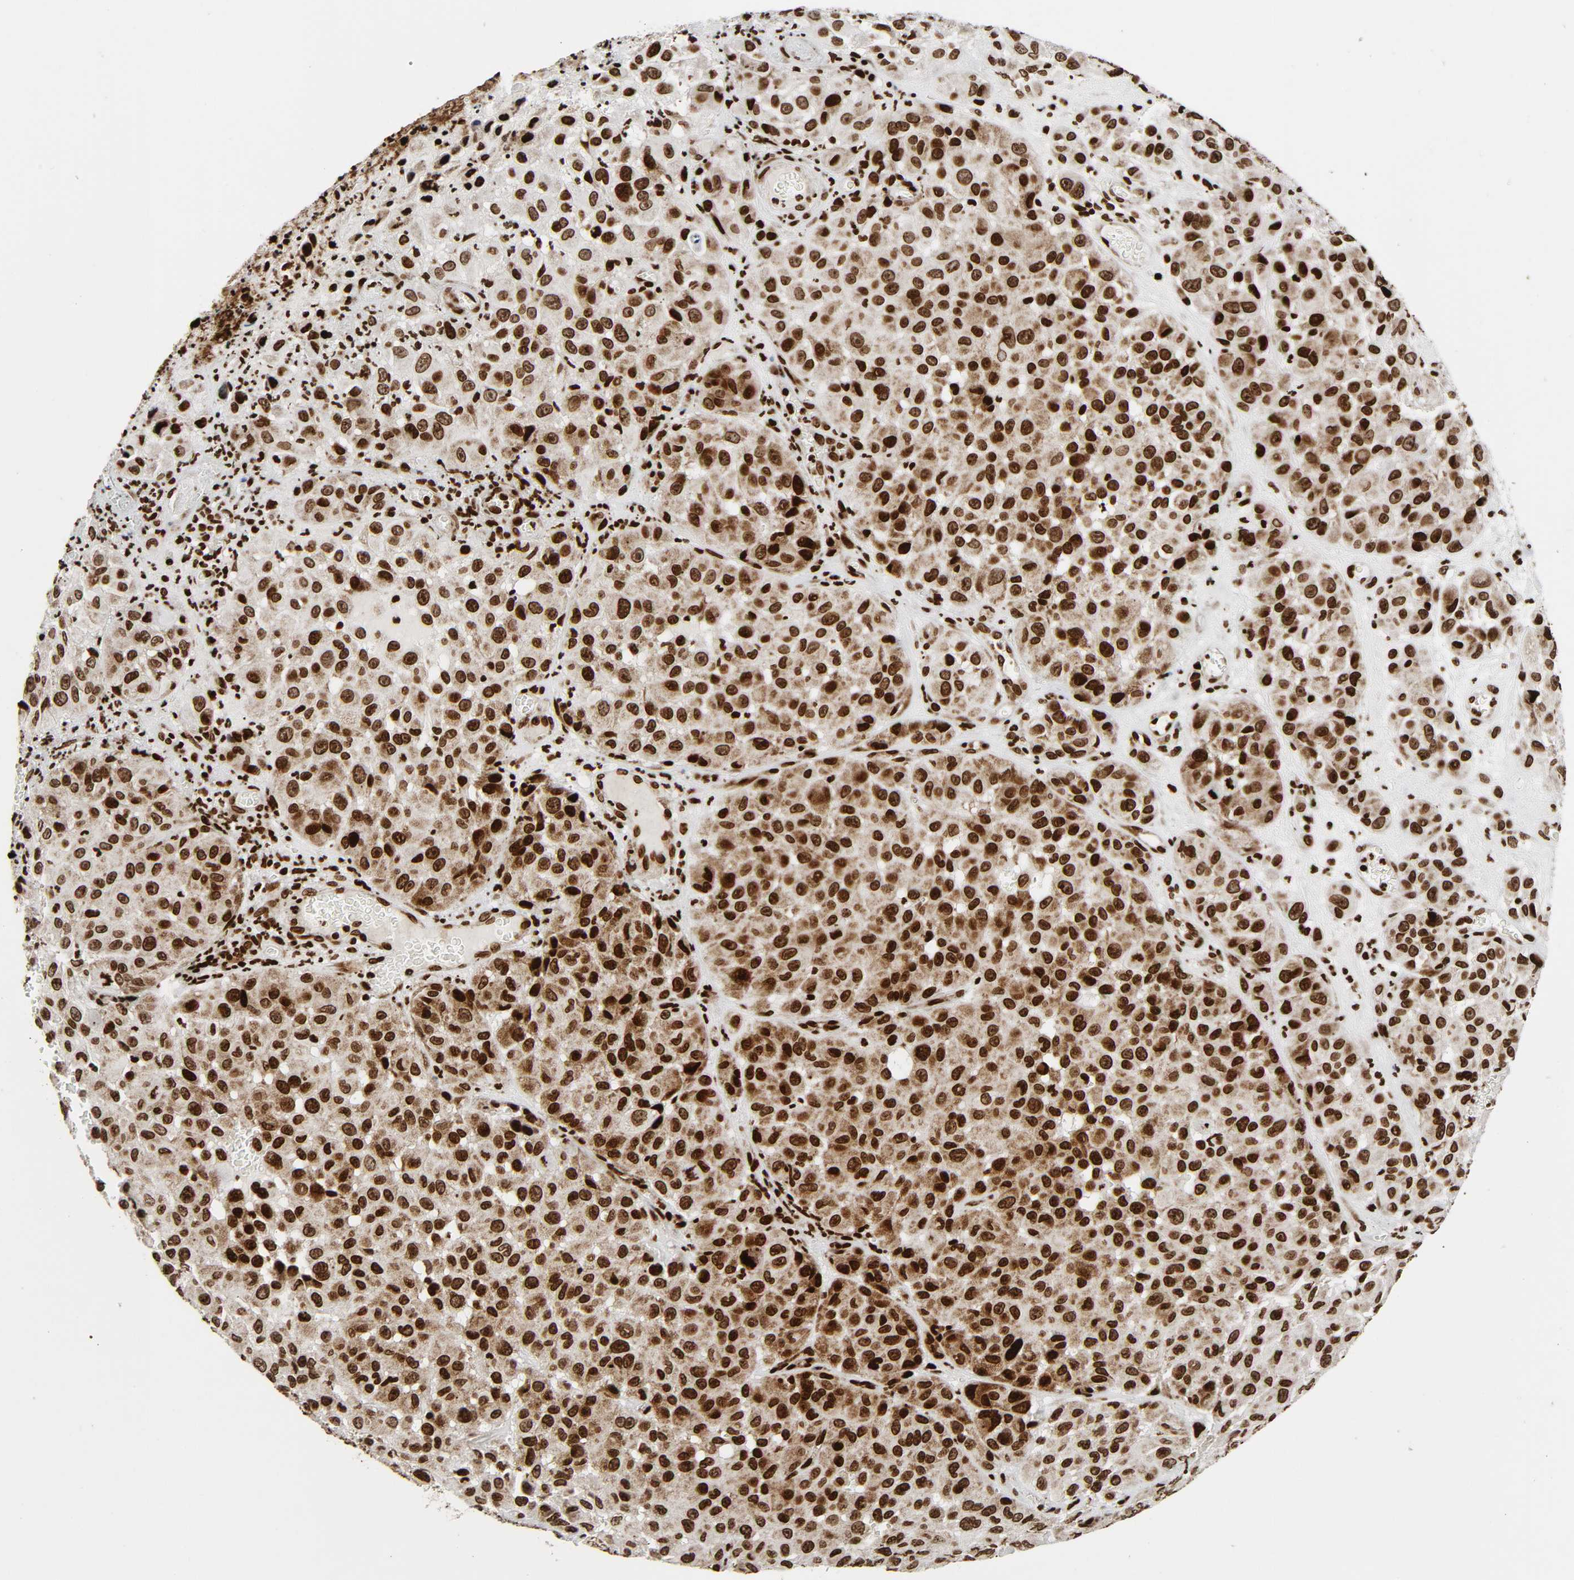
{"staining": {"intensity": "strong", "quantity": ">75%", "location": "nuclear"}, "tissue": "melanoma", "cell_type": "Tumor cells", "image_type": "cancer", "snomed": [{"axis": "morphology", "description": "Malignant melanoma, NOS"}, {"axis": "topography", "description": "Skin"}], "caption": "IHC image of neoplastic tissue: melanoma stained using IHC reveals high levels of strong protein expression localized specifically in the nuclear of tumor cells, appearing as a nuclear brown color.", "gene": "RXRA", "patient": {"sex": "female", "age": 21}}